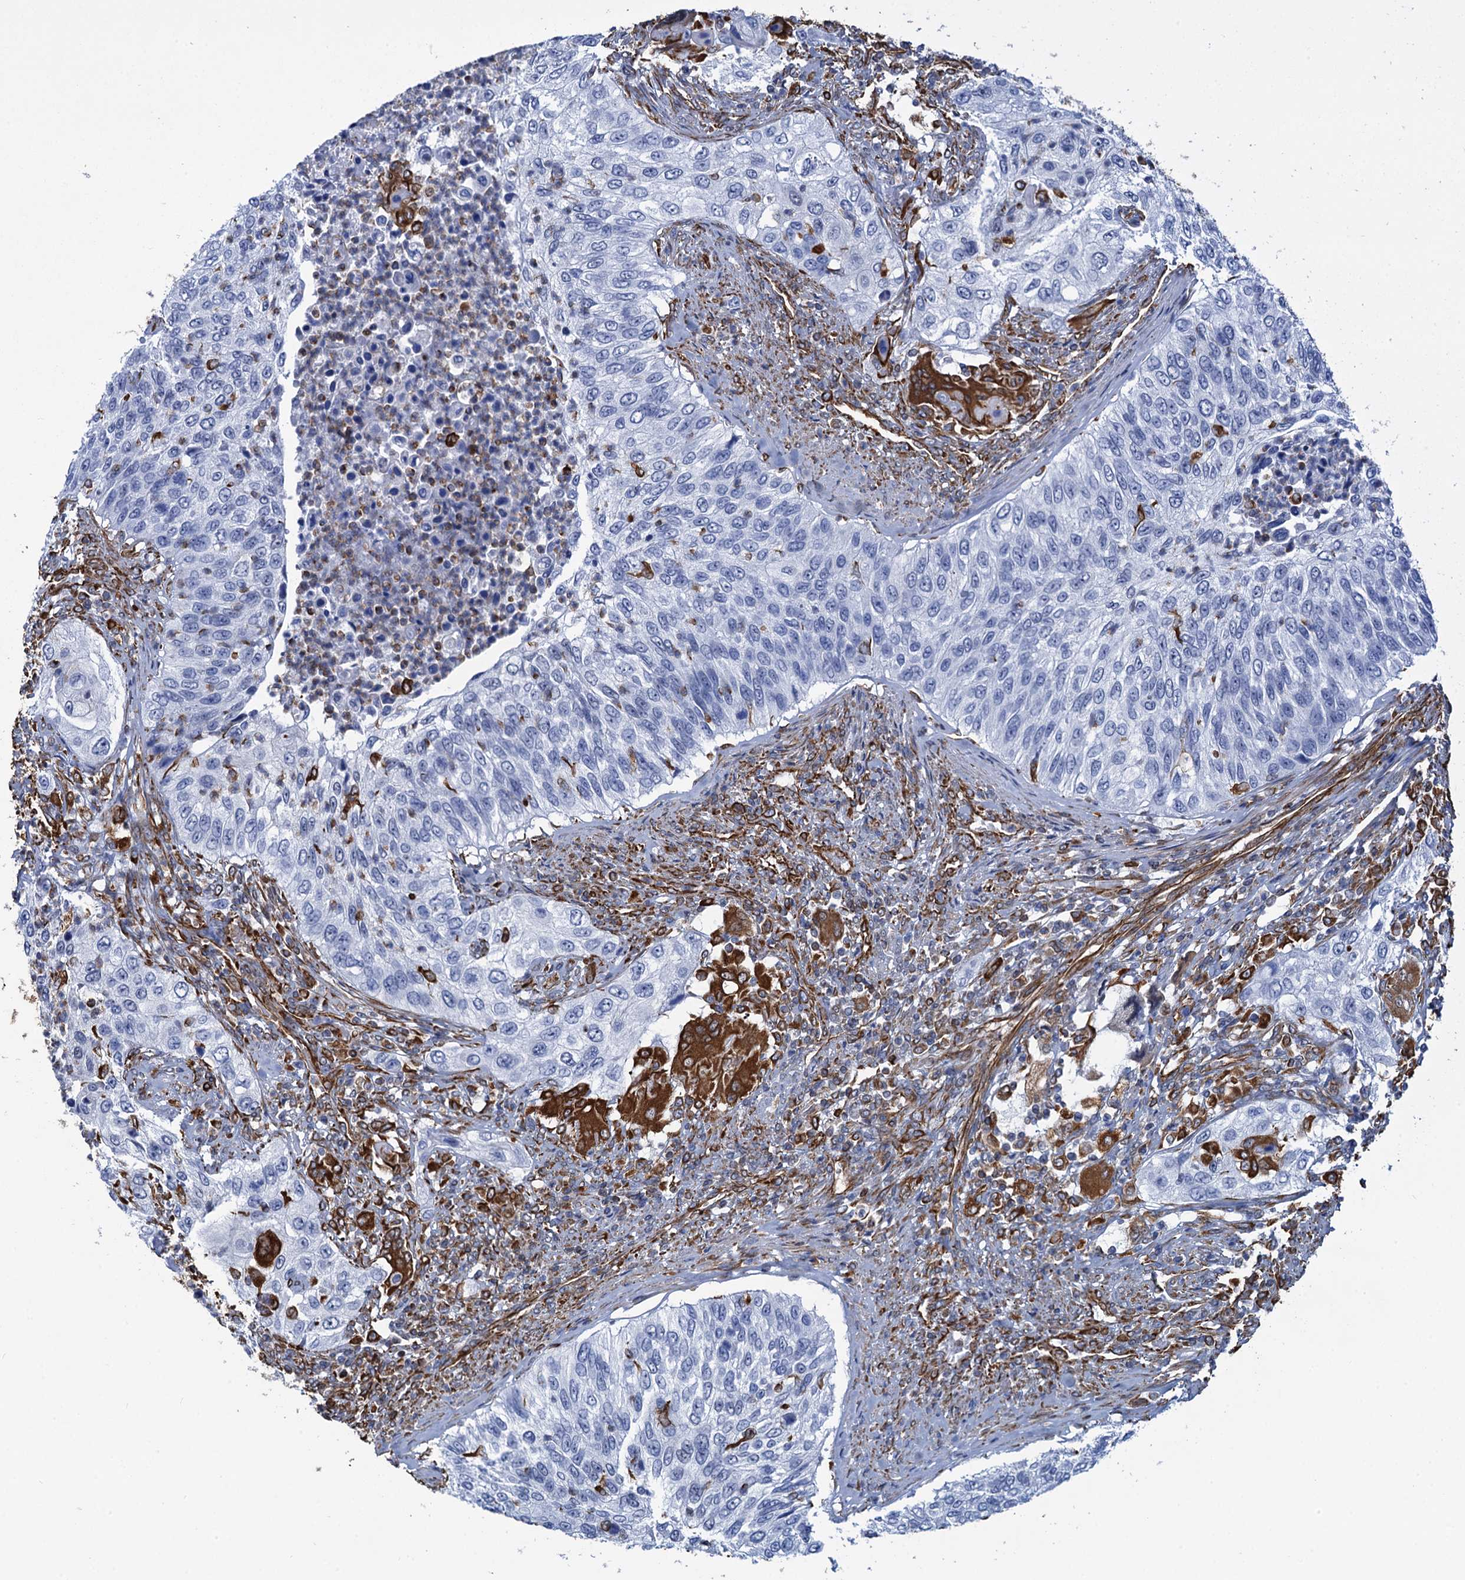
{"staining": {"intensity": "strong", "quantity": "<25%", "location": "cytoplasmic/membranous"}, "tissue": "urothelial cancer", "cell_type": "Tumor cells", "image_type": "cancer", "snomed": [{"axis": "morphology", "description": "Urothelial carcinoma, High grade"}, {"axis": "topography", "description": "Urinary bladder"}], "caption": "Urothelial cancer tissue reveals strong cytoplasmic/membranous staining in about <25% of tumor cells, visualized by immunohistochemistry. (Stains: DAB in brown, nuclei in blue, Microscopy: brightfield microscopy at high magnification).", "gene": "PGM2", "patient": {"sex": "female", "age": 60}}